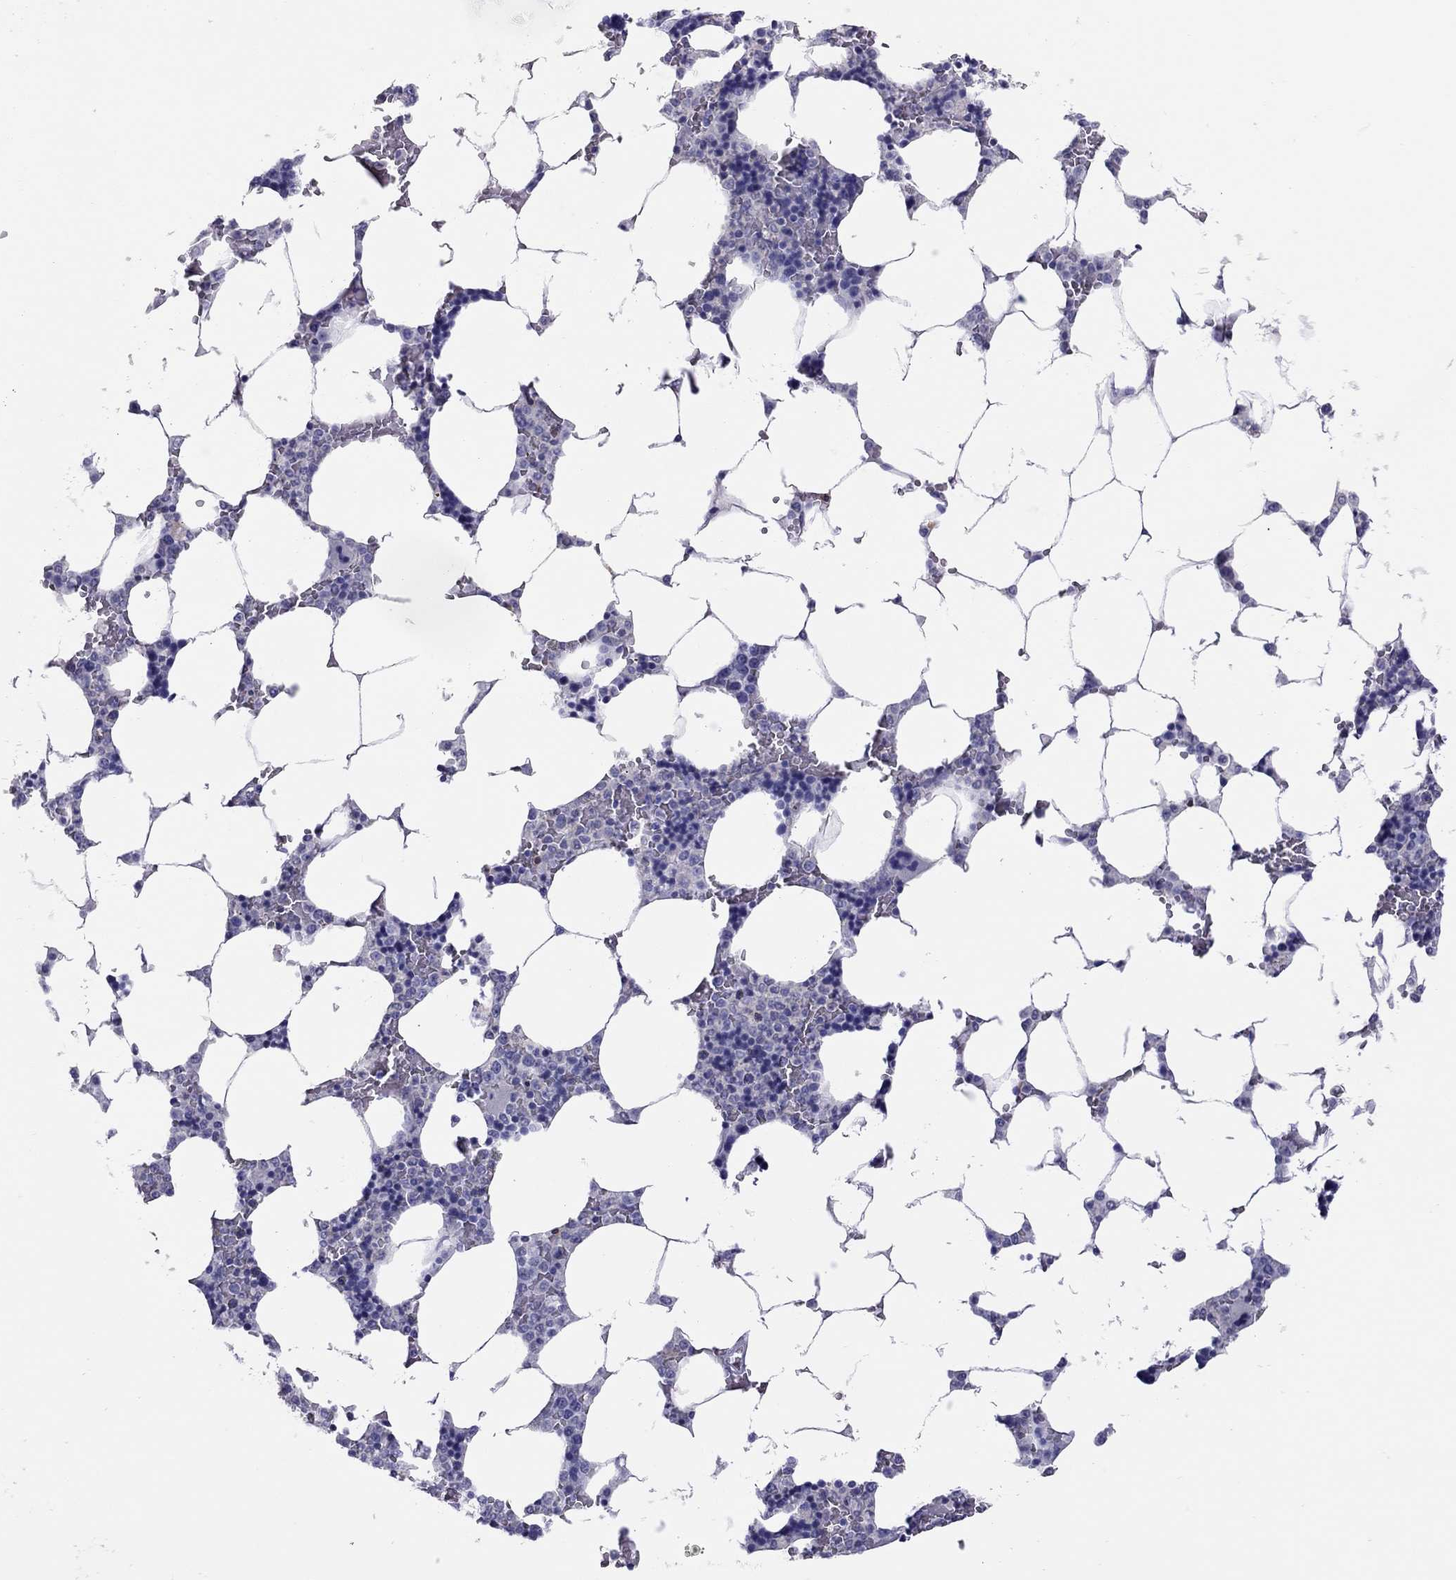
{"staining": {"intensity": "negative", "quantity": "none", "location": "none"}, "tissue": "bone marrow", "cell_type": "Hematopoietic cells", "image_type": "normal", "snomed": [{"axis": "morphology", "description": "Normal tissue, NOS"}, {"axis": "topography", "description": "Bone marrow"}], "caption": "Protein analysis of normal bone marrow demonstrates no significant positivity in hematopoietic cells.", "gene": "ALOX15B", "patient": {"sex": "male", "age": 63}}